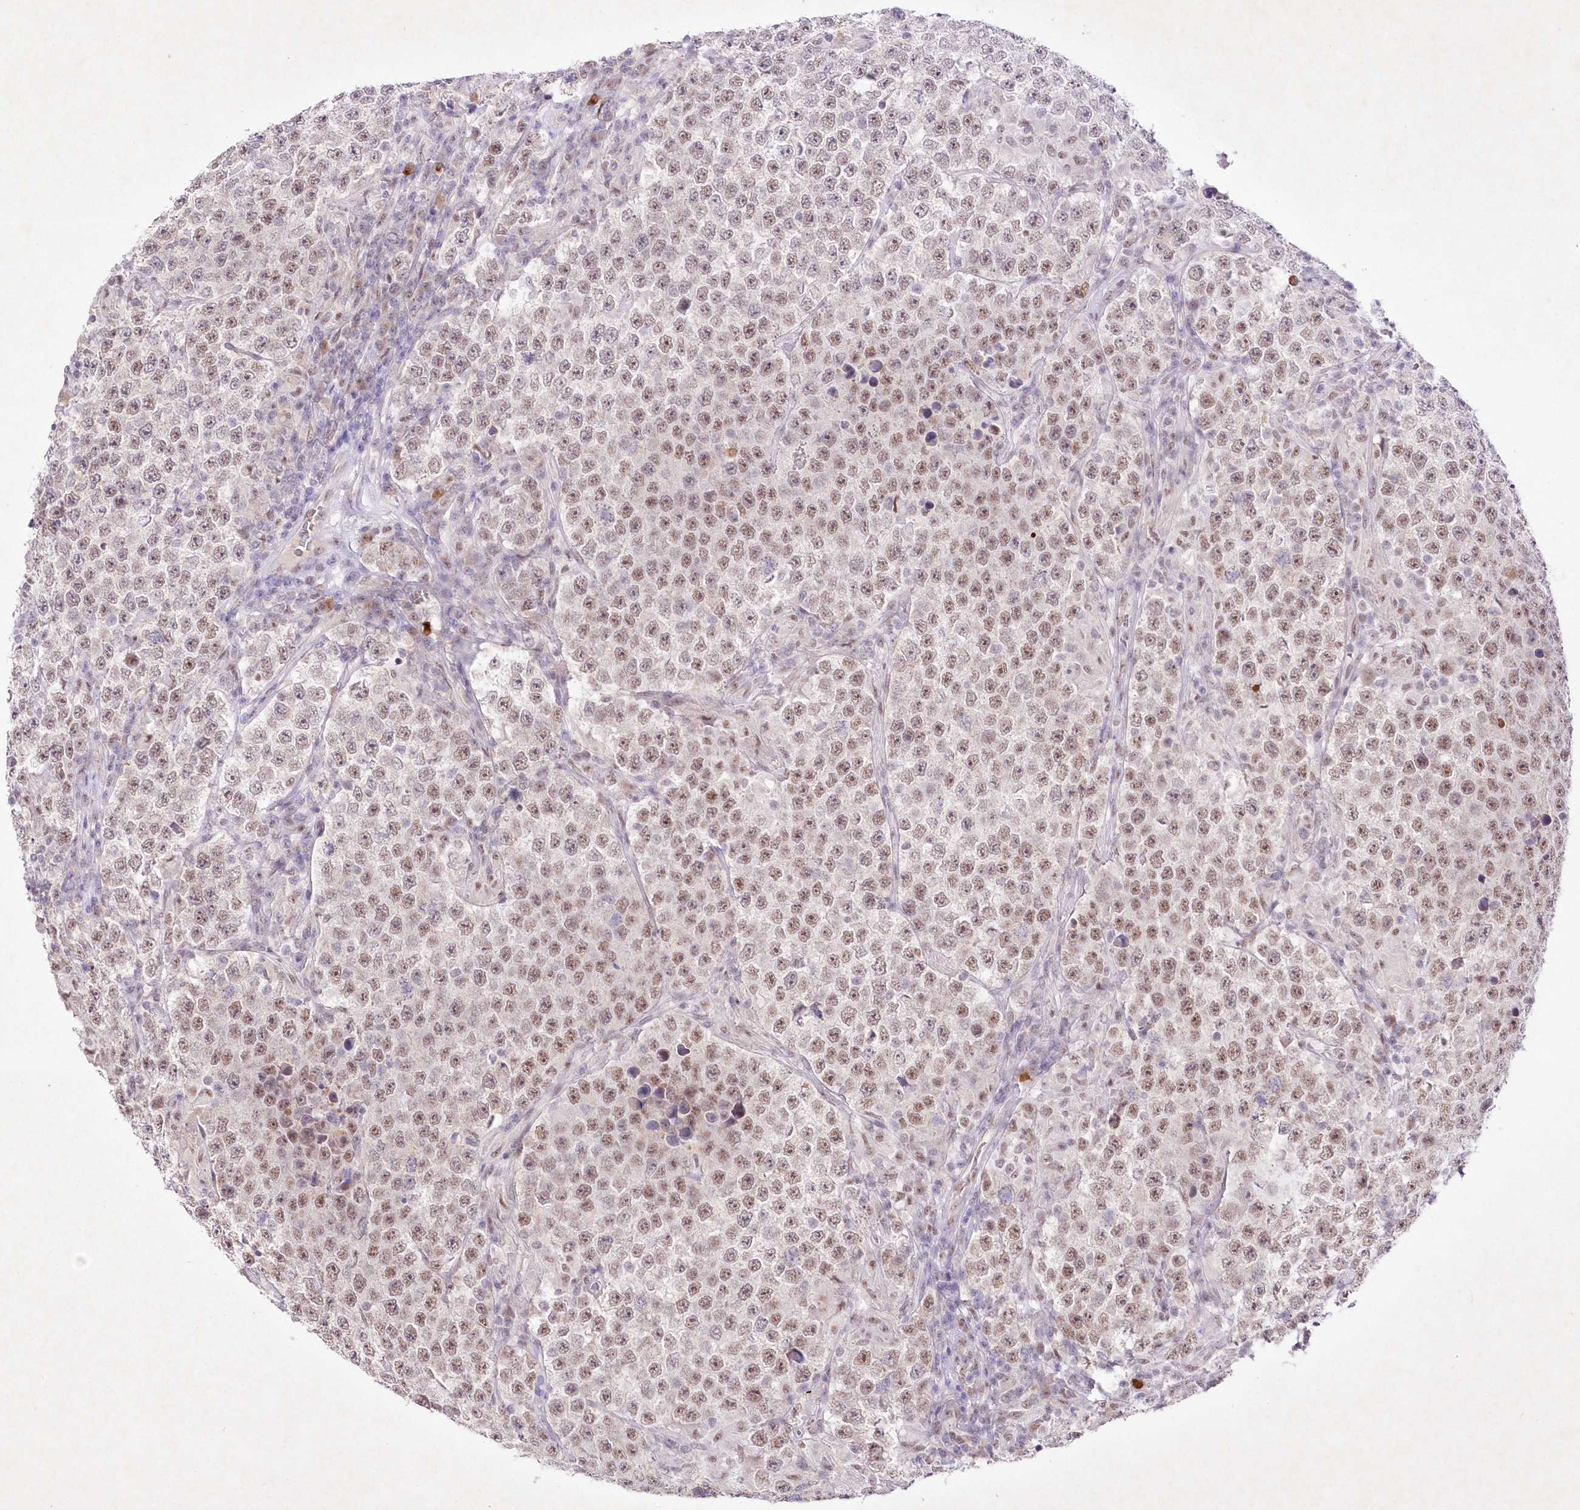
{"staining": {"intensity": "moderate", "quantity": ">75%", "location": "nuclear"}, "tissue": "testis cancer", "cell_type": "Tumor cells", "image_type": "cancer", "snomed": [{"axis": "morphology", "description": "Normal tissue, NOS"}, {"axis": "morphology", "description": "Urothelial carcinoma, High grade"}, {"axis": "morphology", "description": "Seminoma, NOS"}, {"axis": "morphology", "description": "Carcinoma, Embryonal, NOS"}, {"axis": "topography", "description": "Urinary bladder"}, {"axis": "topography", "description": "Testis"}], "caption": "Testis cancer stained with a protein marker demonstrates moderate staining in tumor cells.", "gene": "RBM27", "patient": {"sex": "male", "age": 41}}